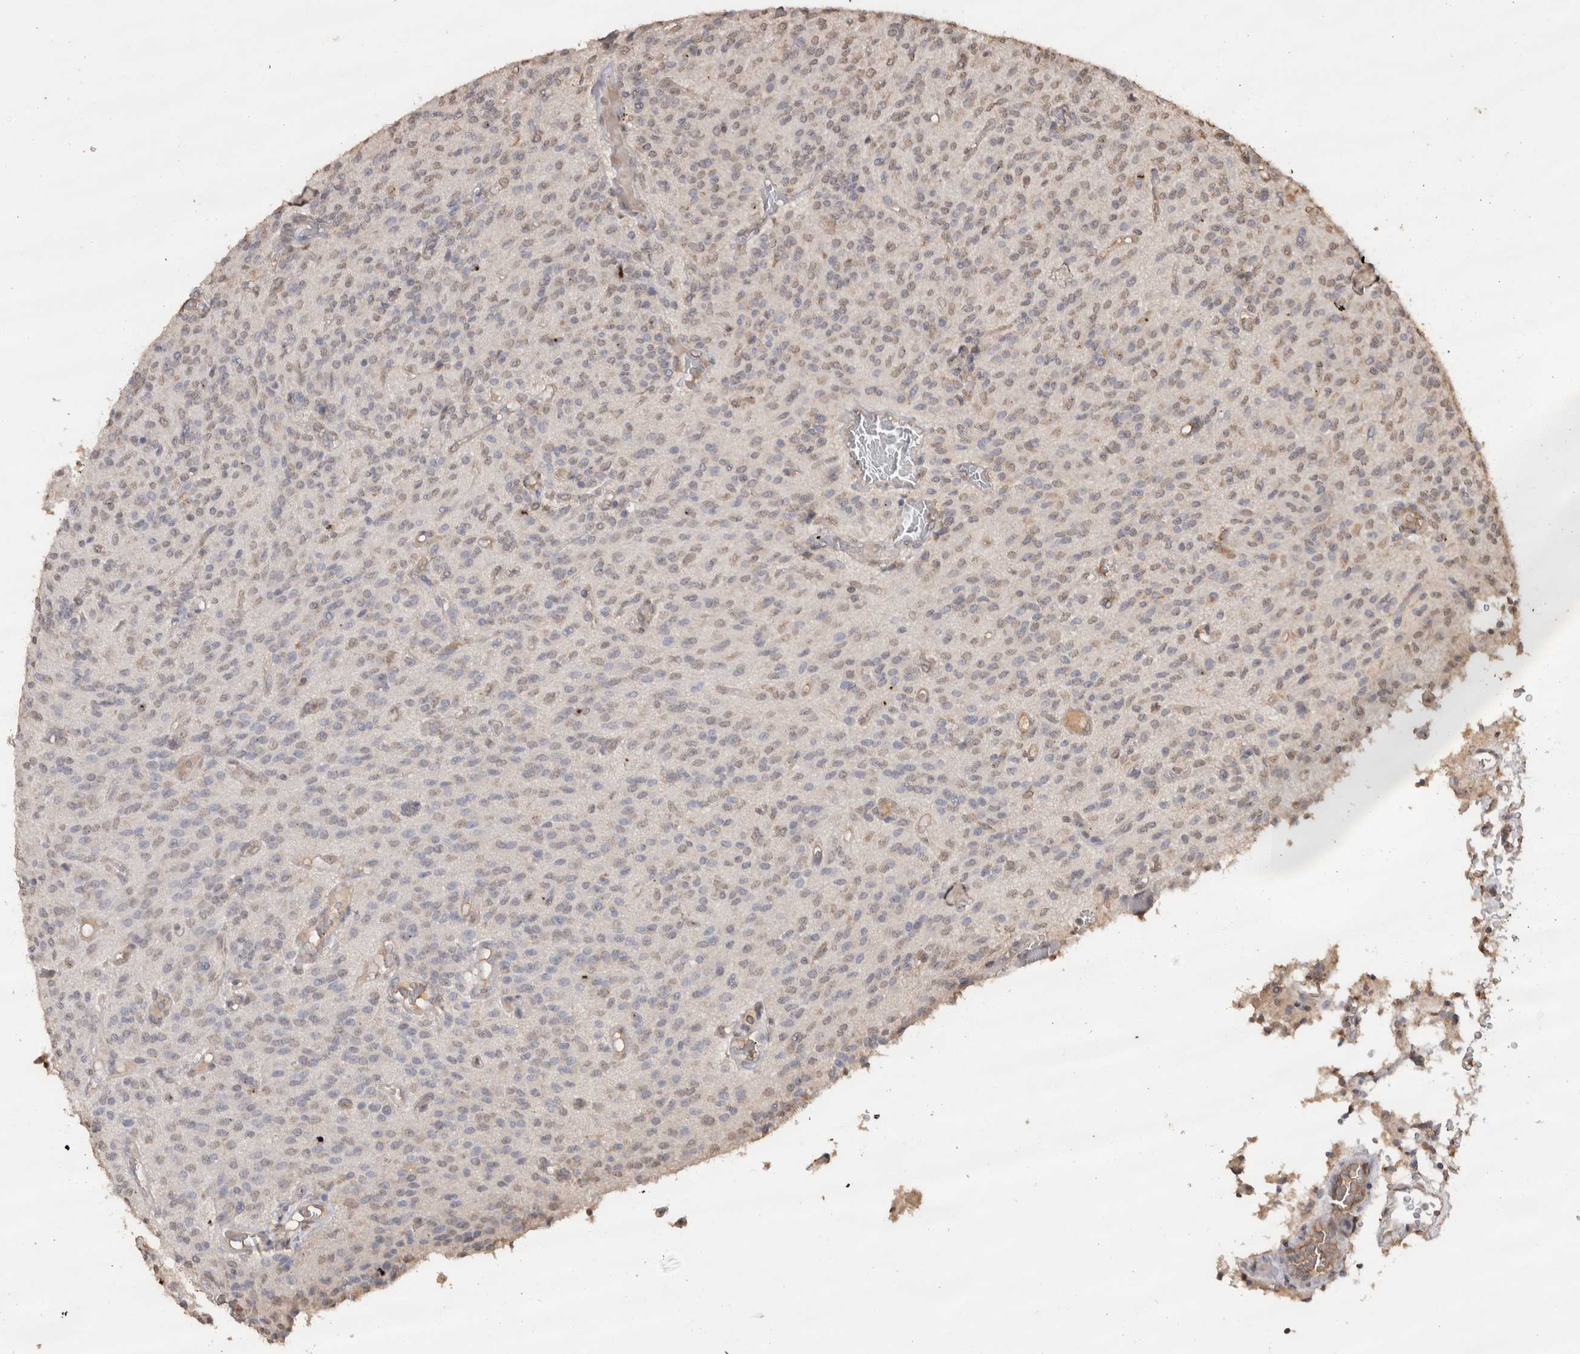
{"staining": {"intensity": "weak", "quantity": "<25%", "location": "nuclear"}, "tissue": "glioma", "cell_type": "Tumor cells", "image_type": "cancer", "snomed": [{"axis": "morphology", "description": "Glioma, malignant, High grade"}, {"axis": "topography", "description": "Brain"}], "caption": "A high-resolution photomicrograph shows IHC staining of glioma, which demonstrates no significant staining in tumor cells. (DAB immunohistochemistry (IHC) with hematoxylin counter stain).", "gene": "CRELD2", "patient": {"sex": "male", "age": 34}}